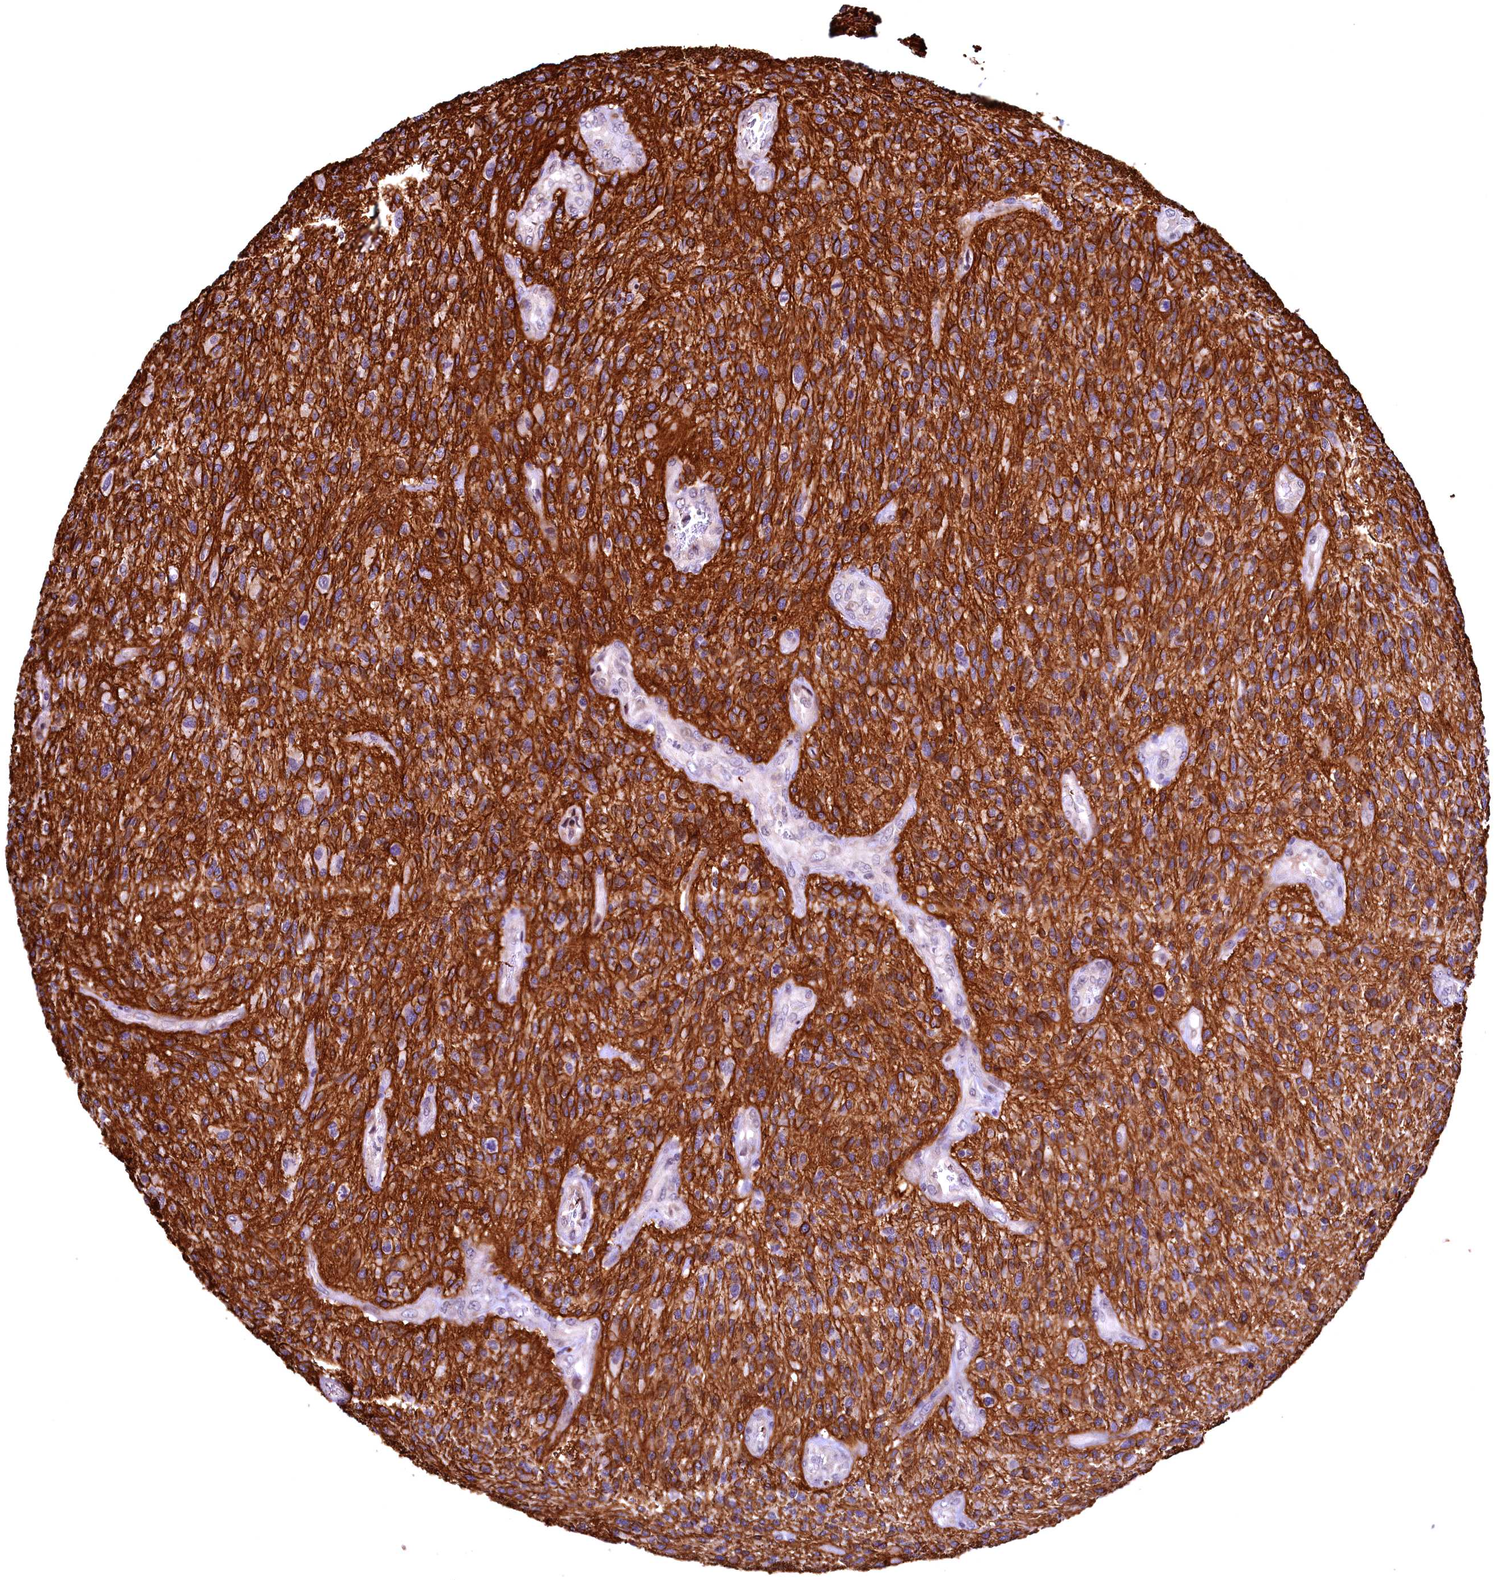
{"staining": {"intensity": "moderate", "quantity": "<25%", "location": "cytoplasmic/membranous"}, "tissue": "glioma", "cell_type": "Tumor cells", "image_type": "cancer", "snomed": [{"axis": "morphology", "description": "Glioma, malignant, High grade"}, {"axis": "topography", "description": "Brain"}], "caption": "Moderate cytoplasmic/membranous staining for a protein is seen in approximately <25% of tumor cells of high-grade glioma (malignant) using IHC.", "gene": "LATS2", "patient": {"sex": "male", "age": 47}}